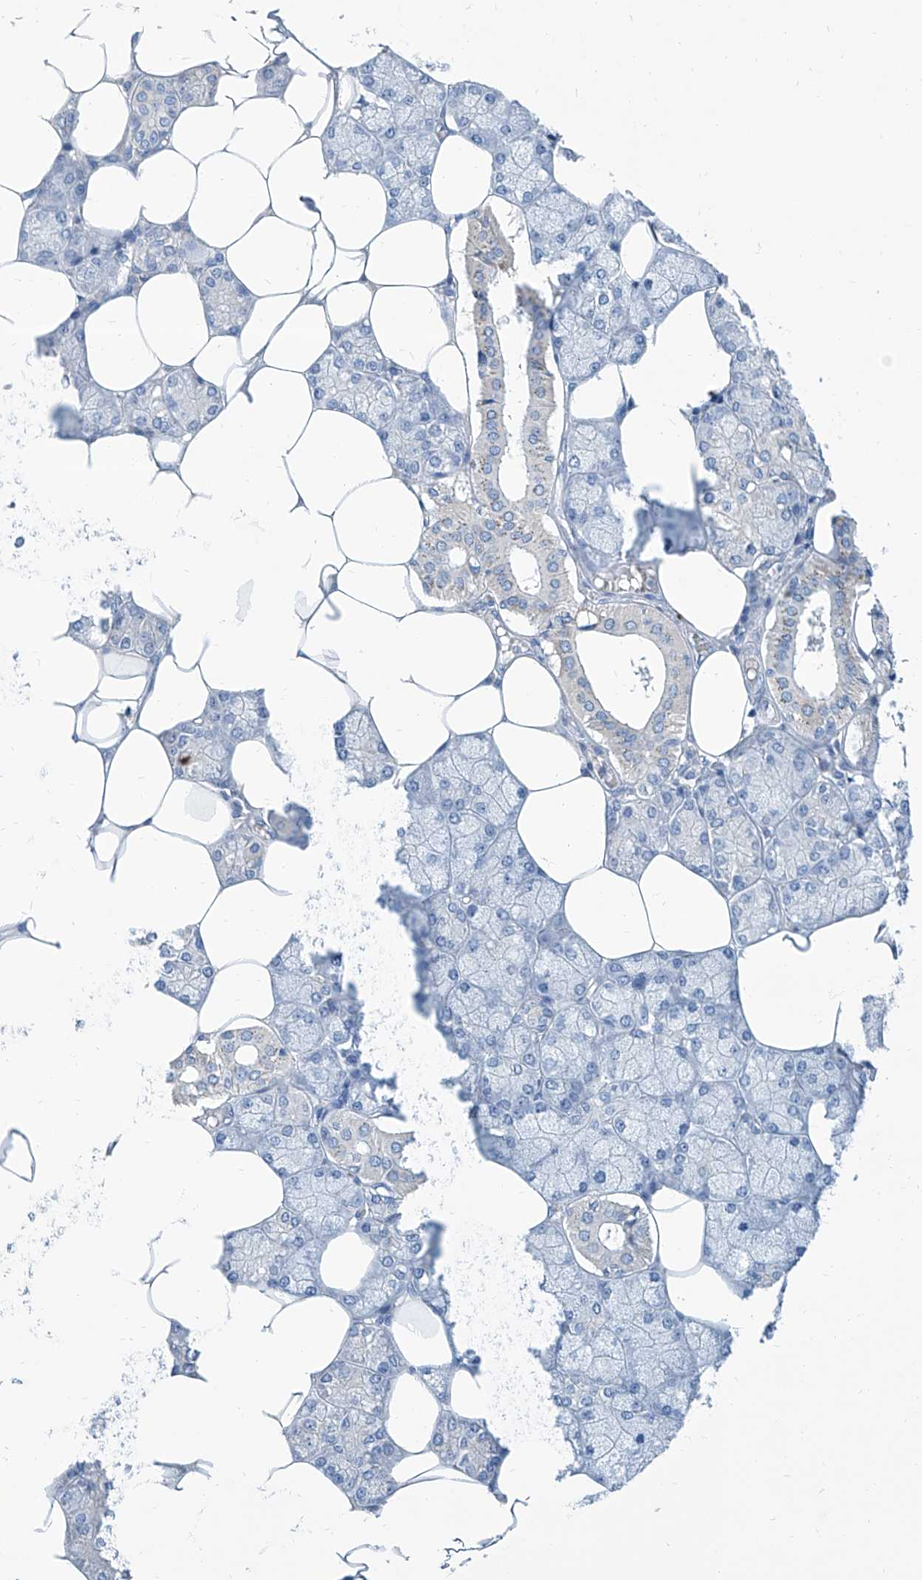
{"staining": {"intensity": "moderate", "quantity": "<25%", "location": "cytoplasmic/membranous"}, "tissue": "salivary gland", "cell_type": "Glandular cells", "image_type": "normal", "snomed": [{"axis": "morphology", "description": "Normal tissue, NOS"}, {"axis": "topography", "description": "Salivary gland"}], "caption": "Approximately <25% of glandular cells in unremarkable human salivary gland exhibit moderate cytoplasmic/membranous protein staining as visualized by brown immunohistochemical staining.", "gene": "ZNF519", "patient": {"sex": "male", "age": 62}}